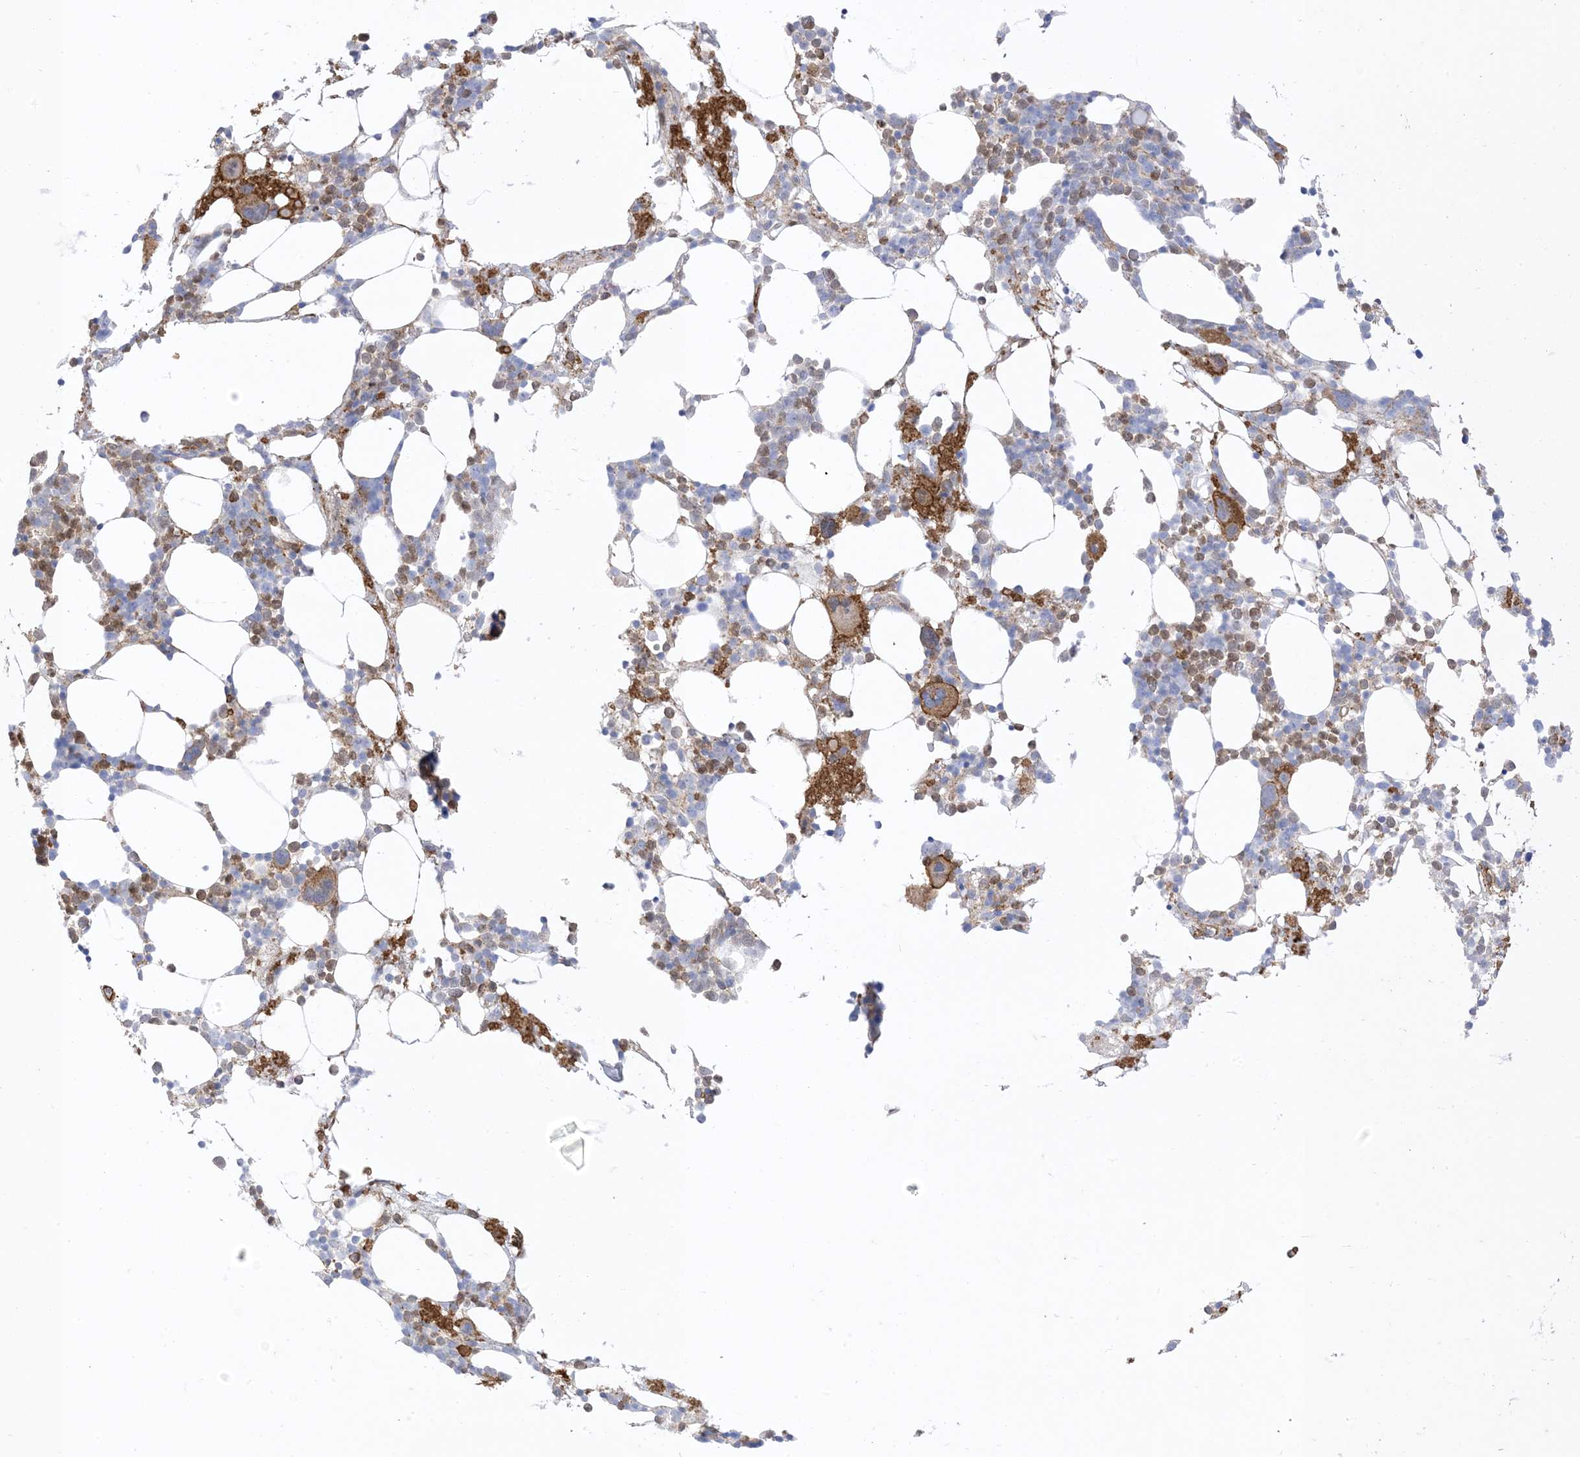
{"staining": {"intensity": "strong", "quantity": "<25%", "location": "cytoplasmic/membranous"}, "tissue": "bone marrow", "cell_type": "Hematopoietic cells", "image_type": "normal", "snomed": [{"axis": "morphology", "description": "Normal tissue, NOS"}, {"axis": "topography", "description": "Bone marrow"}], "caption": "Protein staining exhibits strong cytoplasmic/membranous positivity in approximately <25% of hematopoietic cells in normal bone marrow.", "gene": "GSN", "patient": {"sex": "male", "age": 58}}